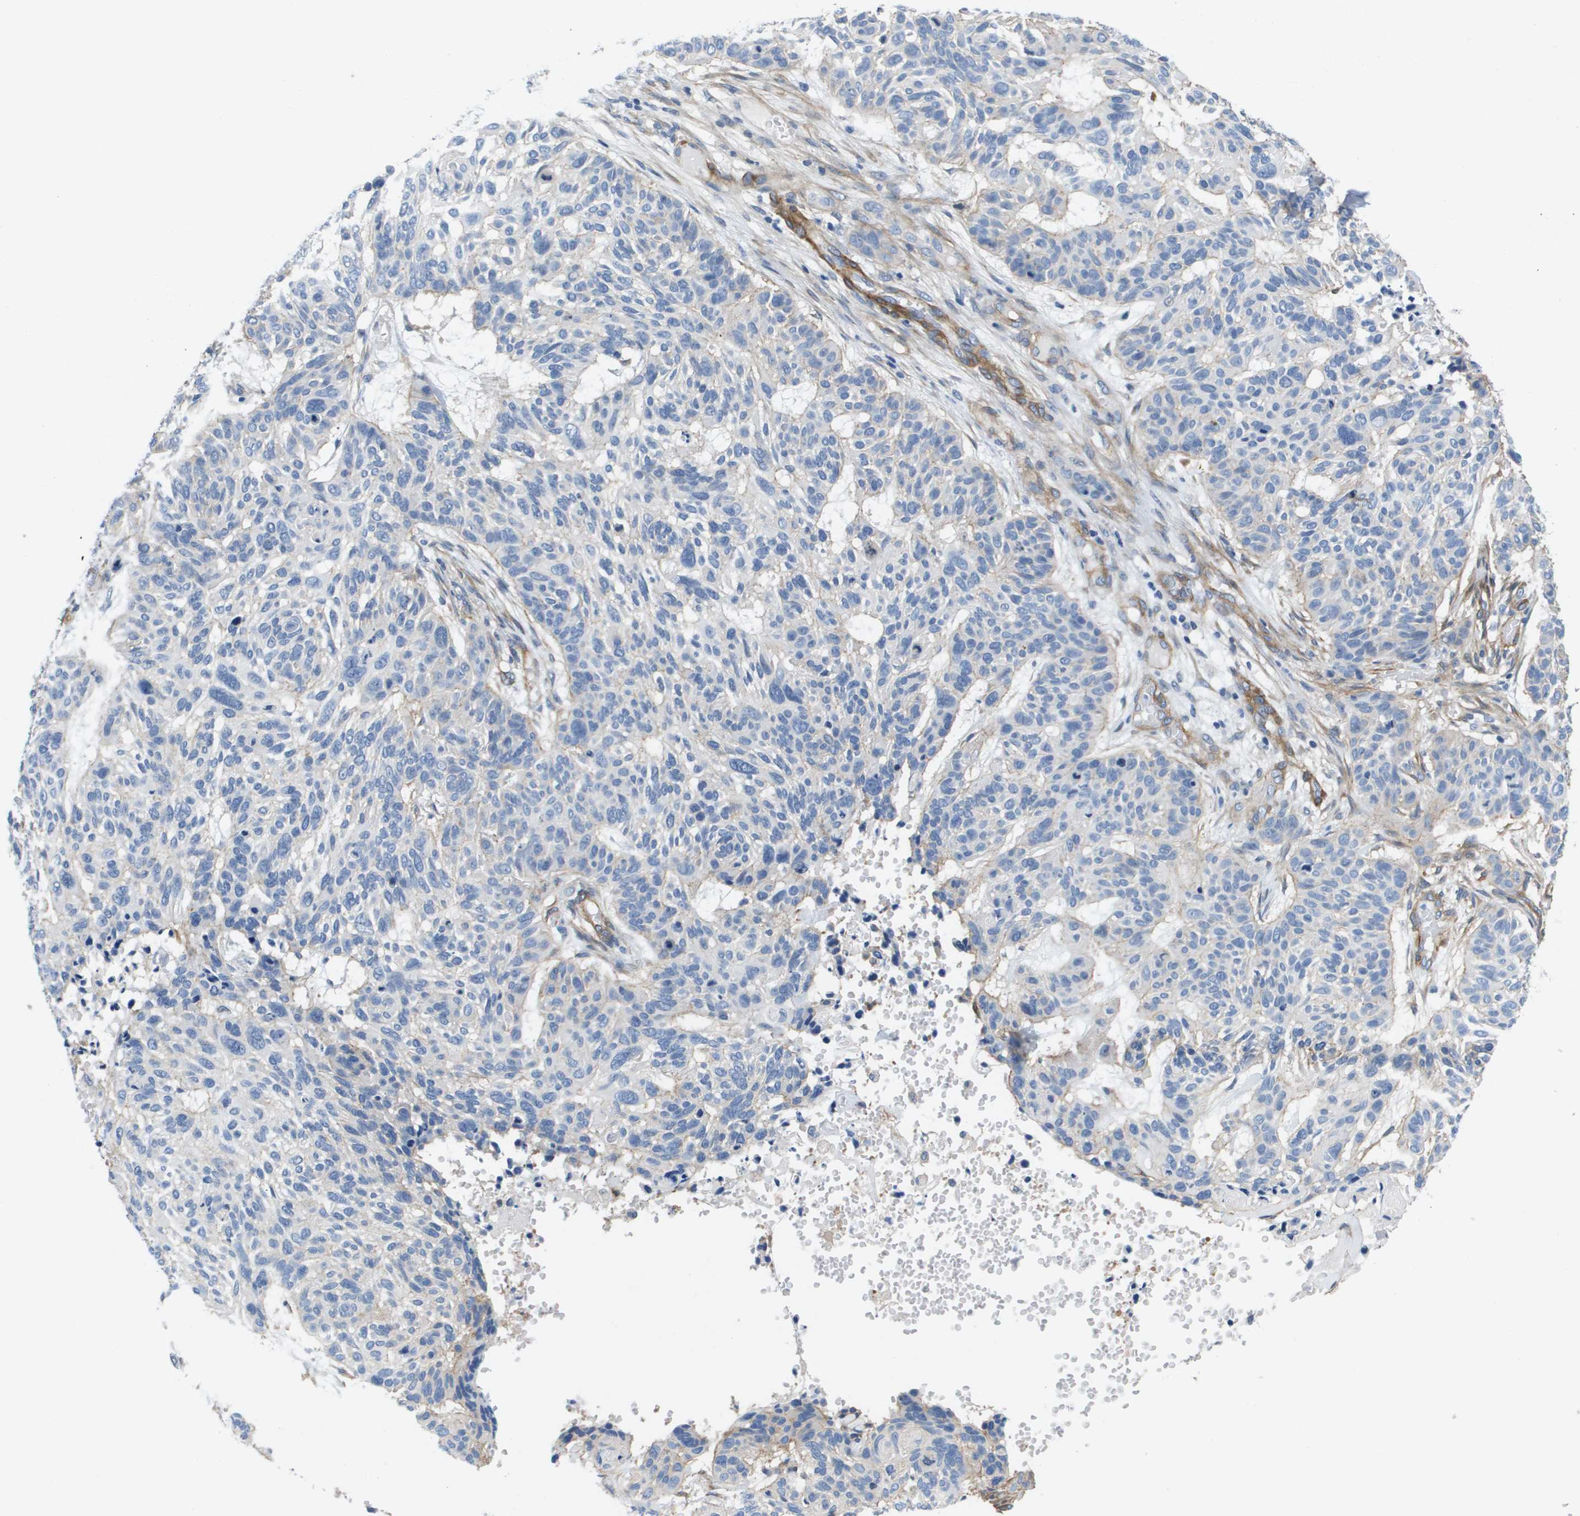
{"staining": {"intensity": "negative", "quantity": "none", "location": "none"}, "tissue": "skin cancer", "cell_type": "Tumor cells", "image_type": "cancer", "snomed": [{"axis": "morphology", "description": "Basal cell carcinoma"}, {"axis": "topography", "description": "Skin"}], "caption": "A micrograph of human skin cancer is negative for staining in tumor cells.", "gene": "LPP", "patient": {"sex": "male", "age": 85}}